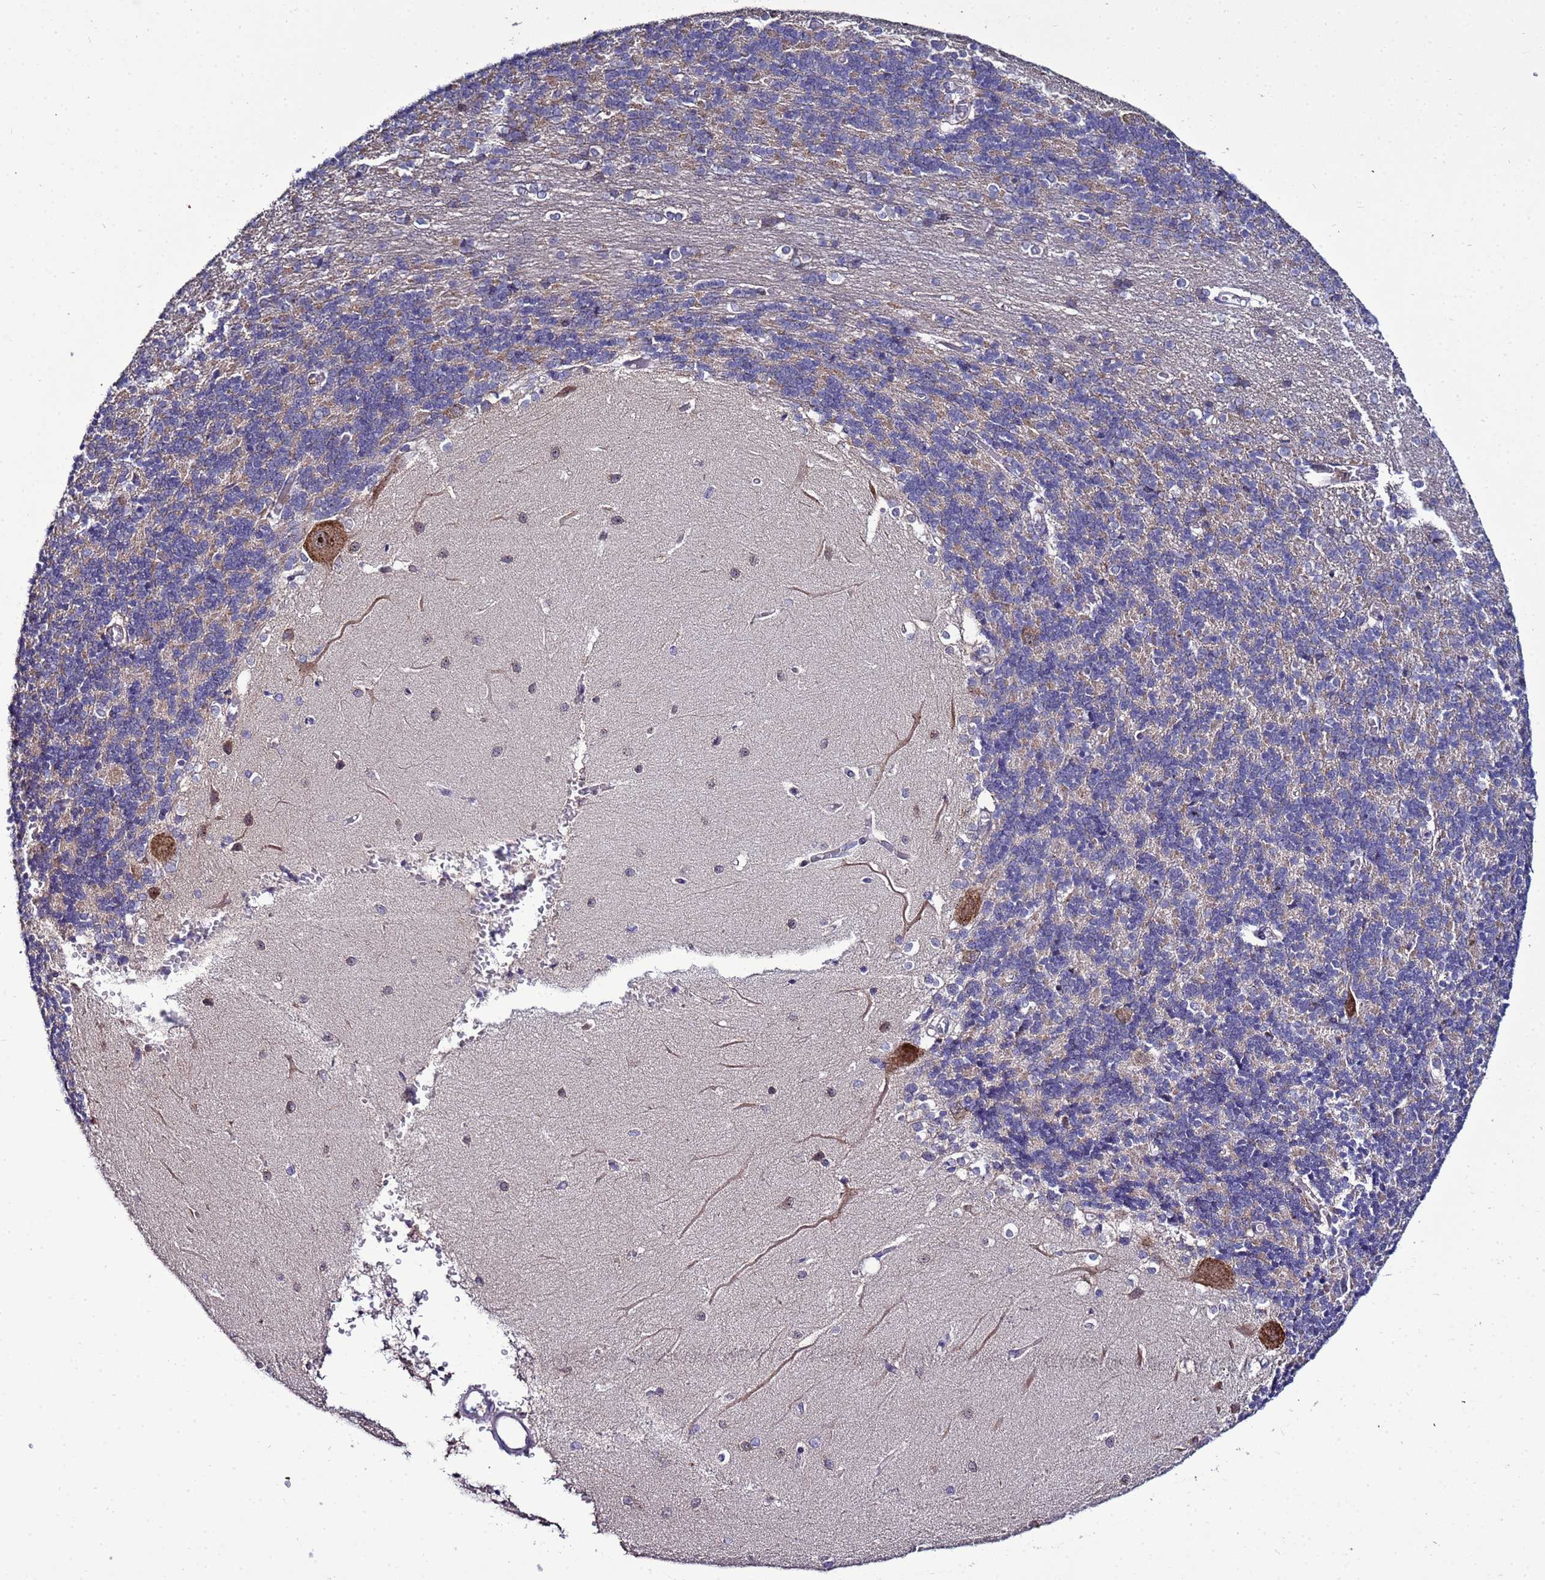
{"staining": {"intensity": "weak", "quantity": "25%-75%", "location": "cytoplasmic/membranous"}, "tissue": "cerebellum", "cell_type": "Cells in granular layer", "image_type": "normal", "snomed": [{"axis": "morphology", "description": "Normal tissue, NOS"}, {"axis": "topography", "description": "Cerebellum"}], "caption": "DAB (3,3'-diaminobenzidine) immunohistochemical staining of benign human cerebellum displays weak cytoplasmic/membranous protein staining in about 25%-75% of cells in granular layer.", "gene": "NOL8", "patient": {"sex": "male", "age": 37}}